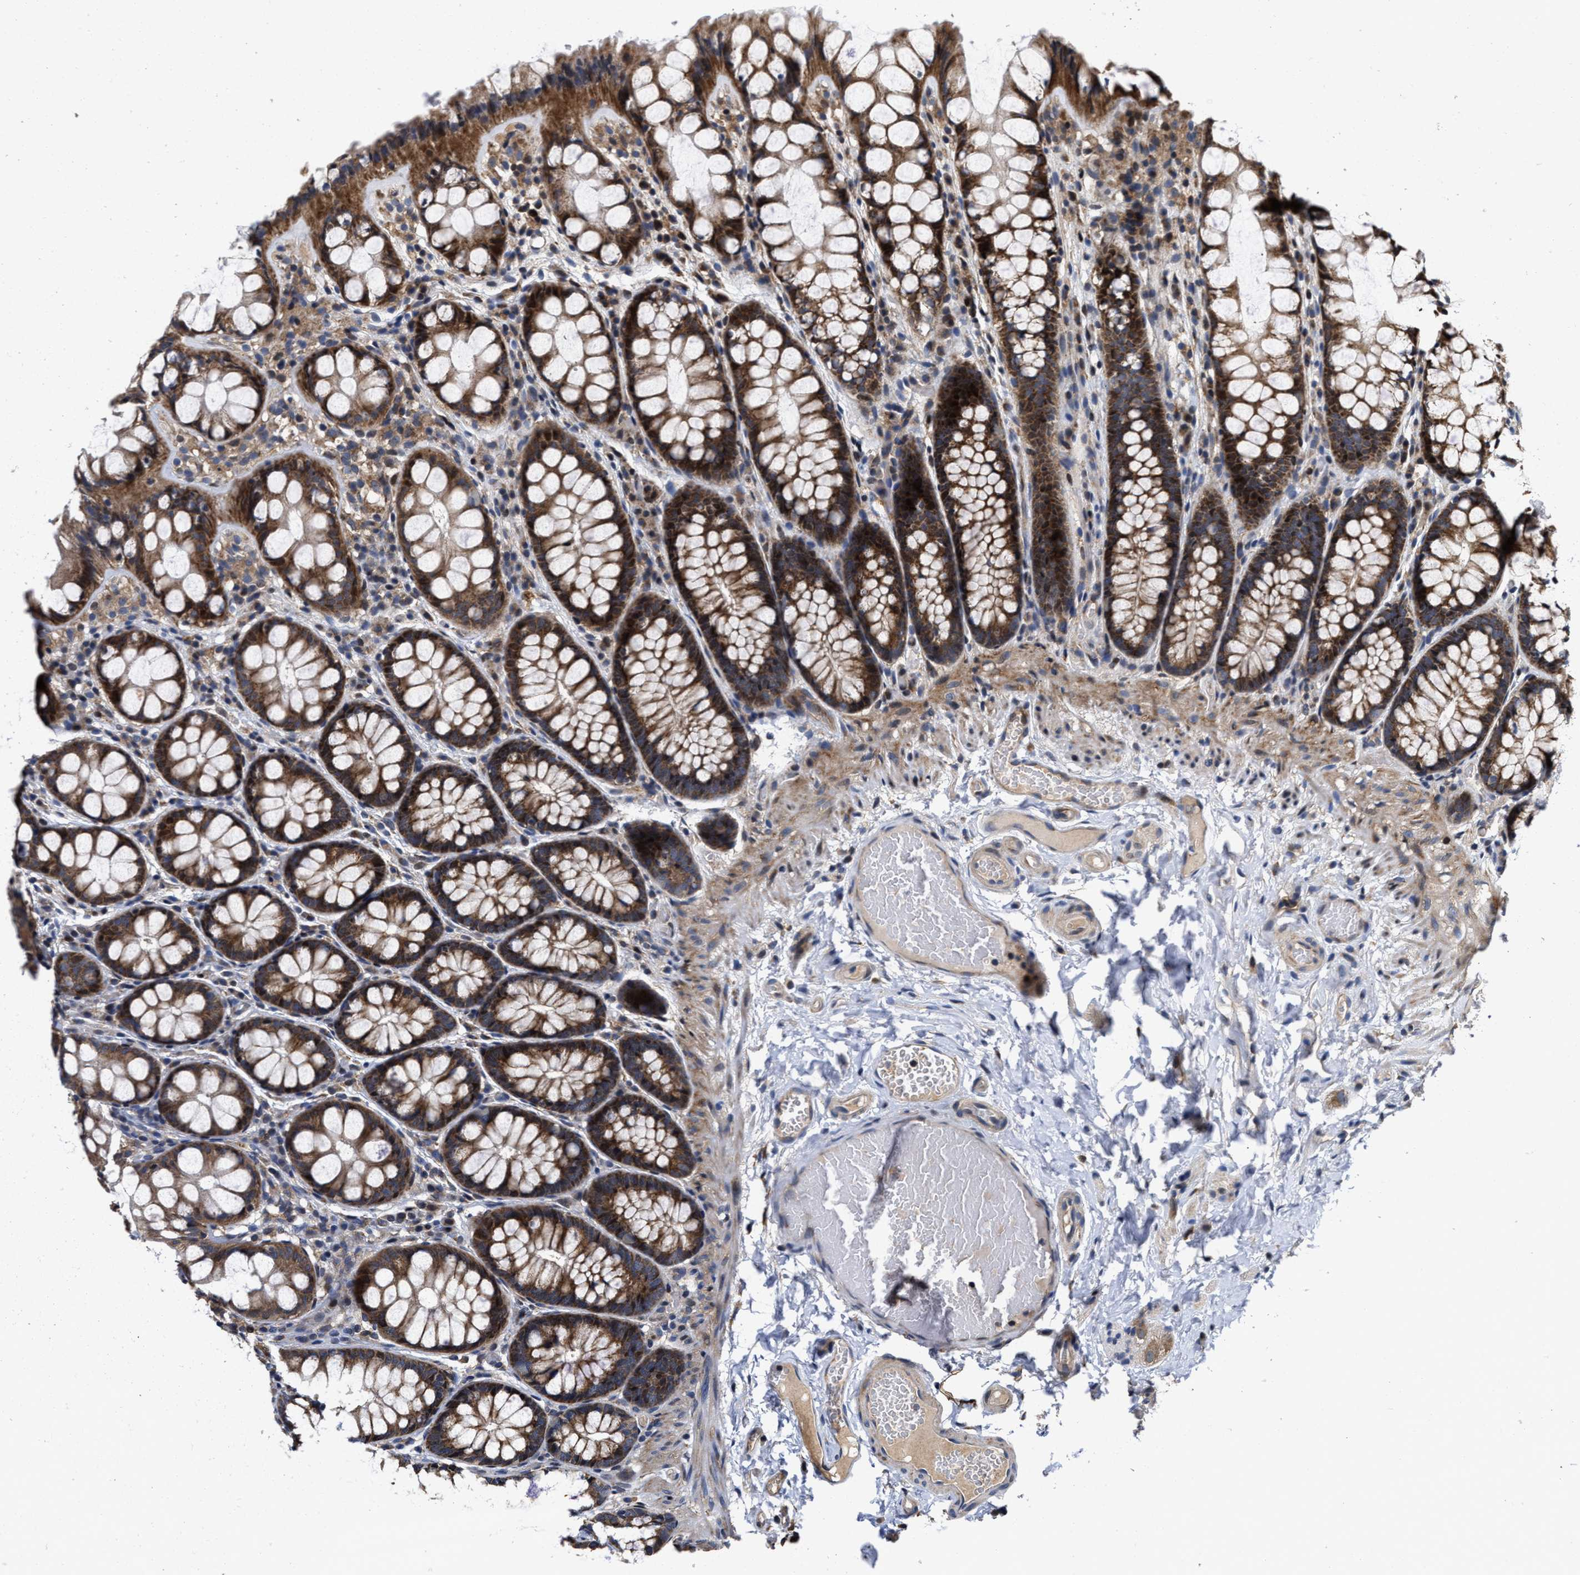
{"staining": {"intensity": "weak", "quantity": ">75%", "location": "cytoplasmic/membranous"}, "tissue": "colon", "cell_type": "Endothelial cells", "image_type": "normal", "snomed": [{"axis": "morphology", "description": "Normal tissue, NOS"}, {"axis": "topography", "description": "Colon"}], "caption": "Weak cytoplasmic/membranous expression for a protein is seen in about >75% of endothelial cells of unremarkable colon using IHC.", "gene": "SCYL2", "patient": {"sex": "male", "age": 47}}